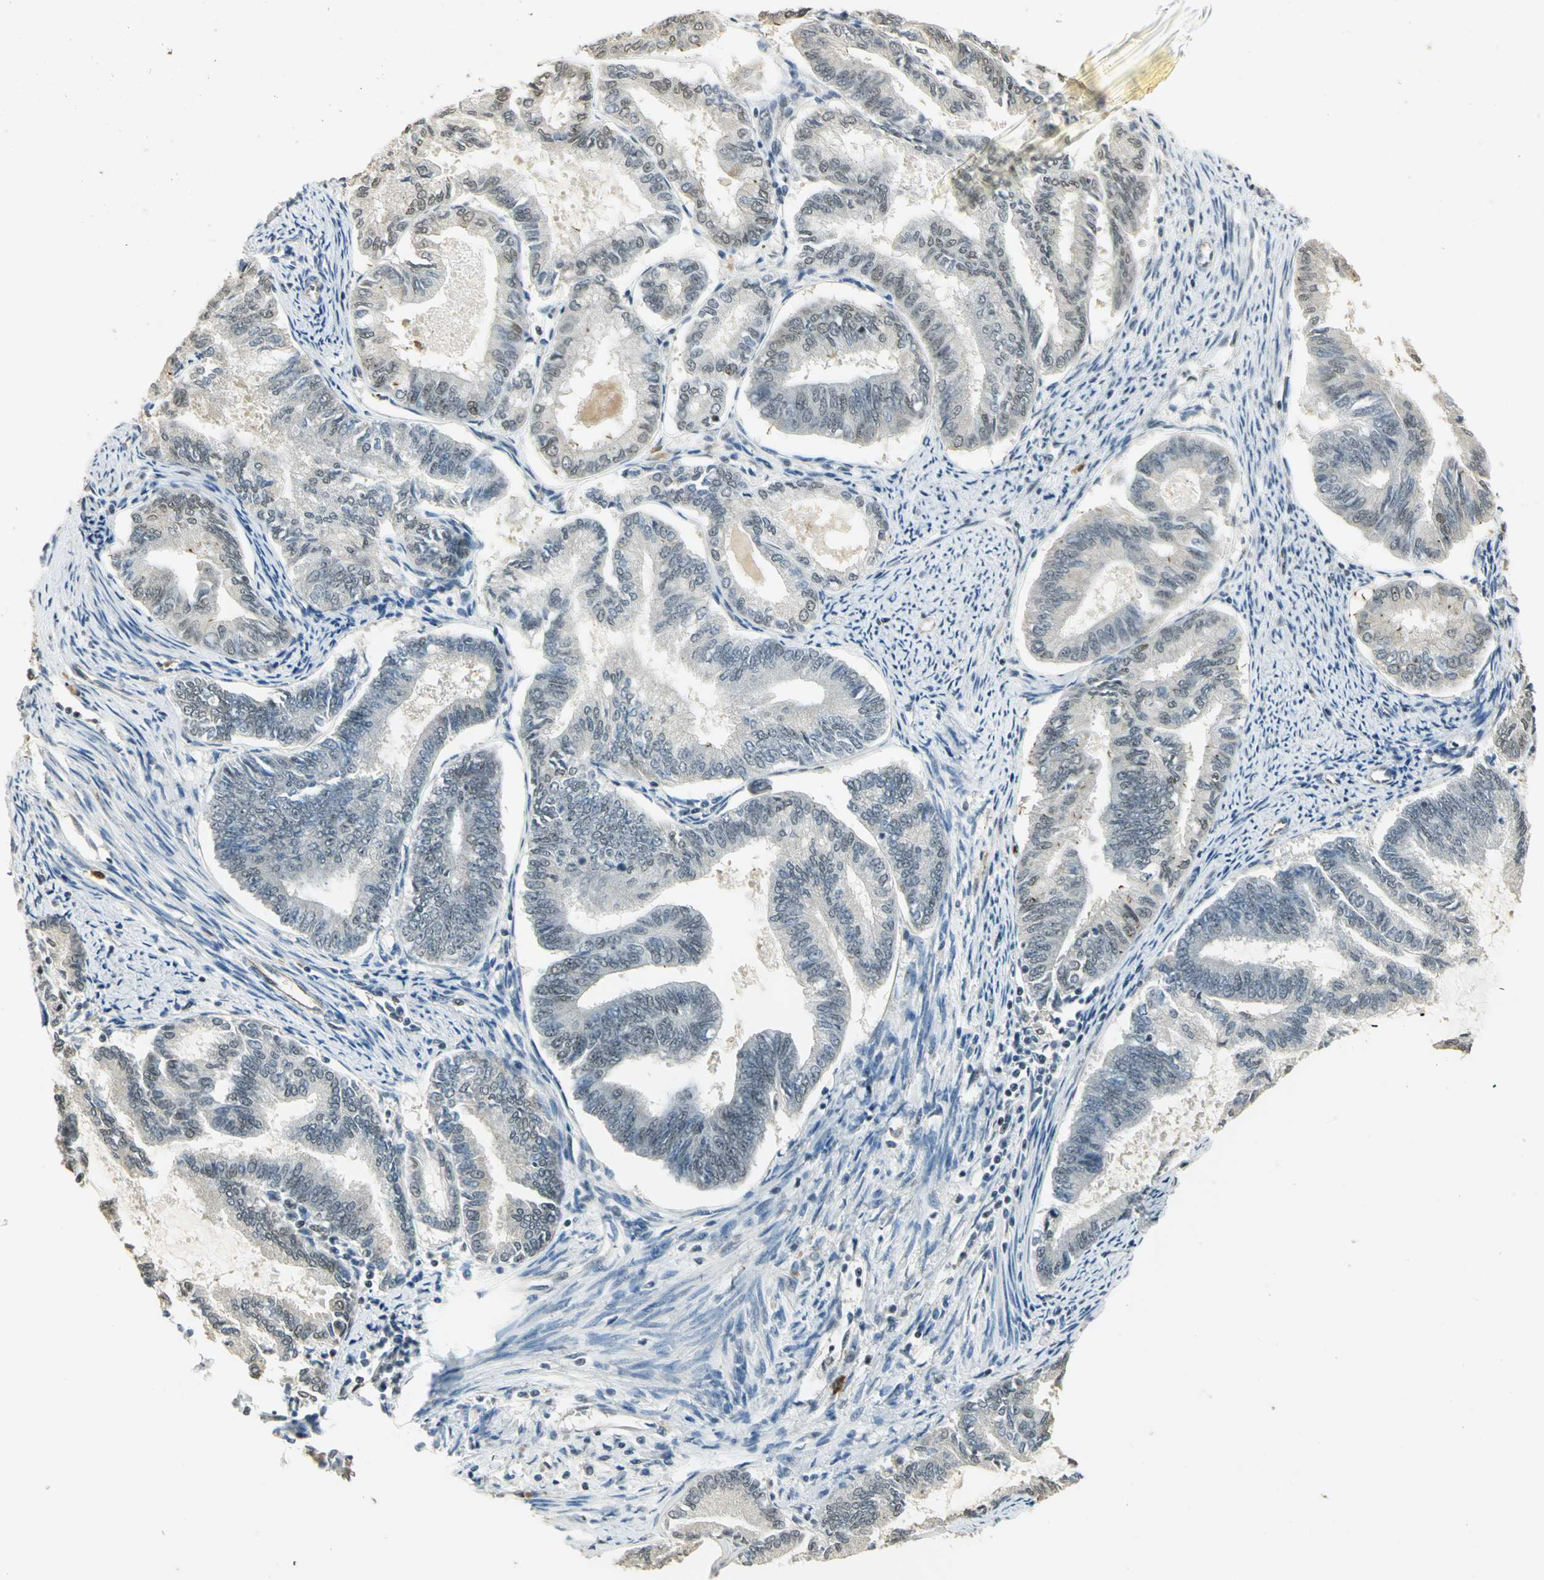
{"staining": {"intensity": "weak", "quantity": "25%-75%", "location": "nuclear"}, "tissue": "endometrial cancer", "cell_type": "Tumor cells", "image_type": "cancer", "snomed": [{"axis": "morphology", "description": "Adenocarcinoma, NOS"}, {"axis": "topography", "description": "Endometrium"}], "caption": "Immunohistochemical staining of adenocarcinoma (endometrial) shows weak nuclear protein positivity in approximately 25%-75% of tumor cells. (DAB (3,3'-diaminobenzidine) IHC with brightfield microscopy, high magnification).", "gene": "ELF1", "patient": {"sex": "female", "age": 86}}